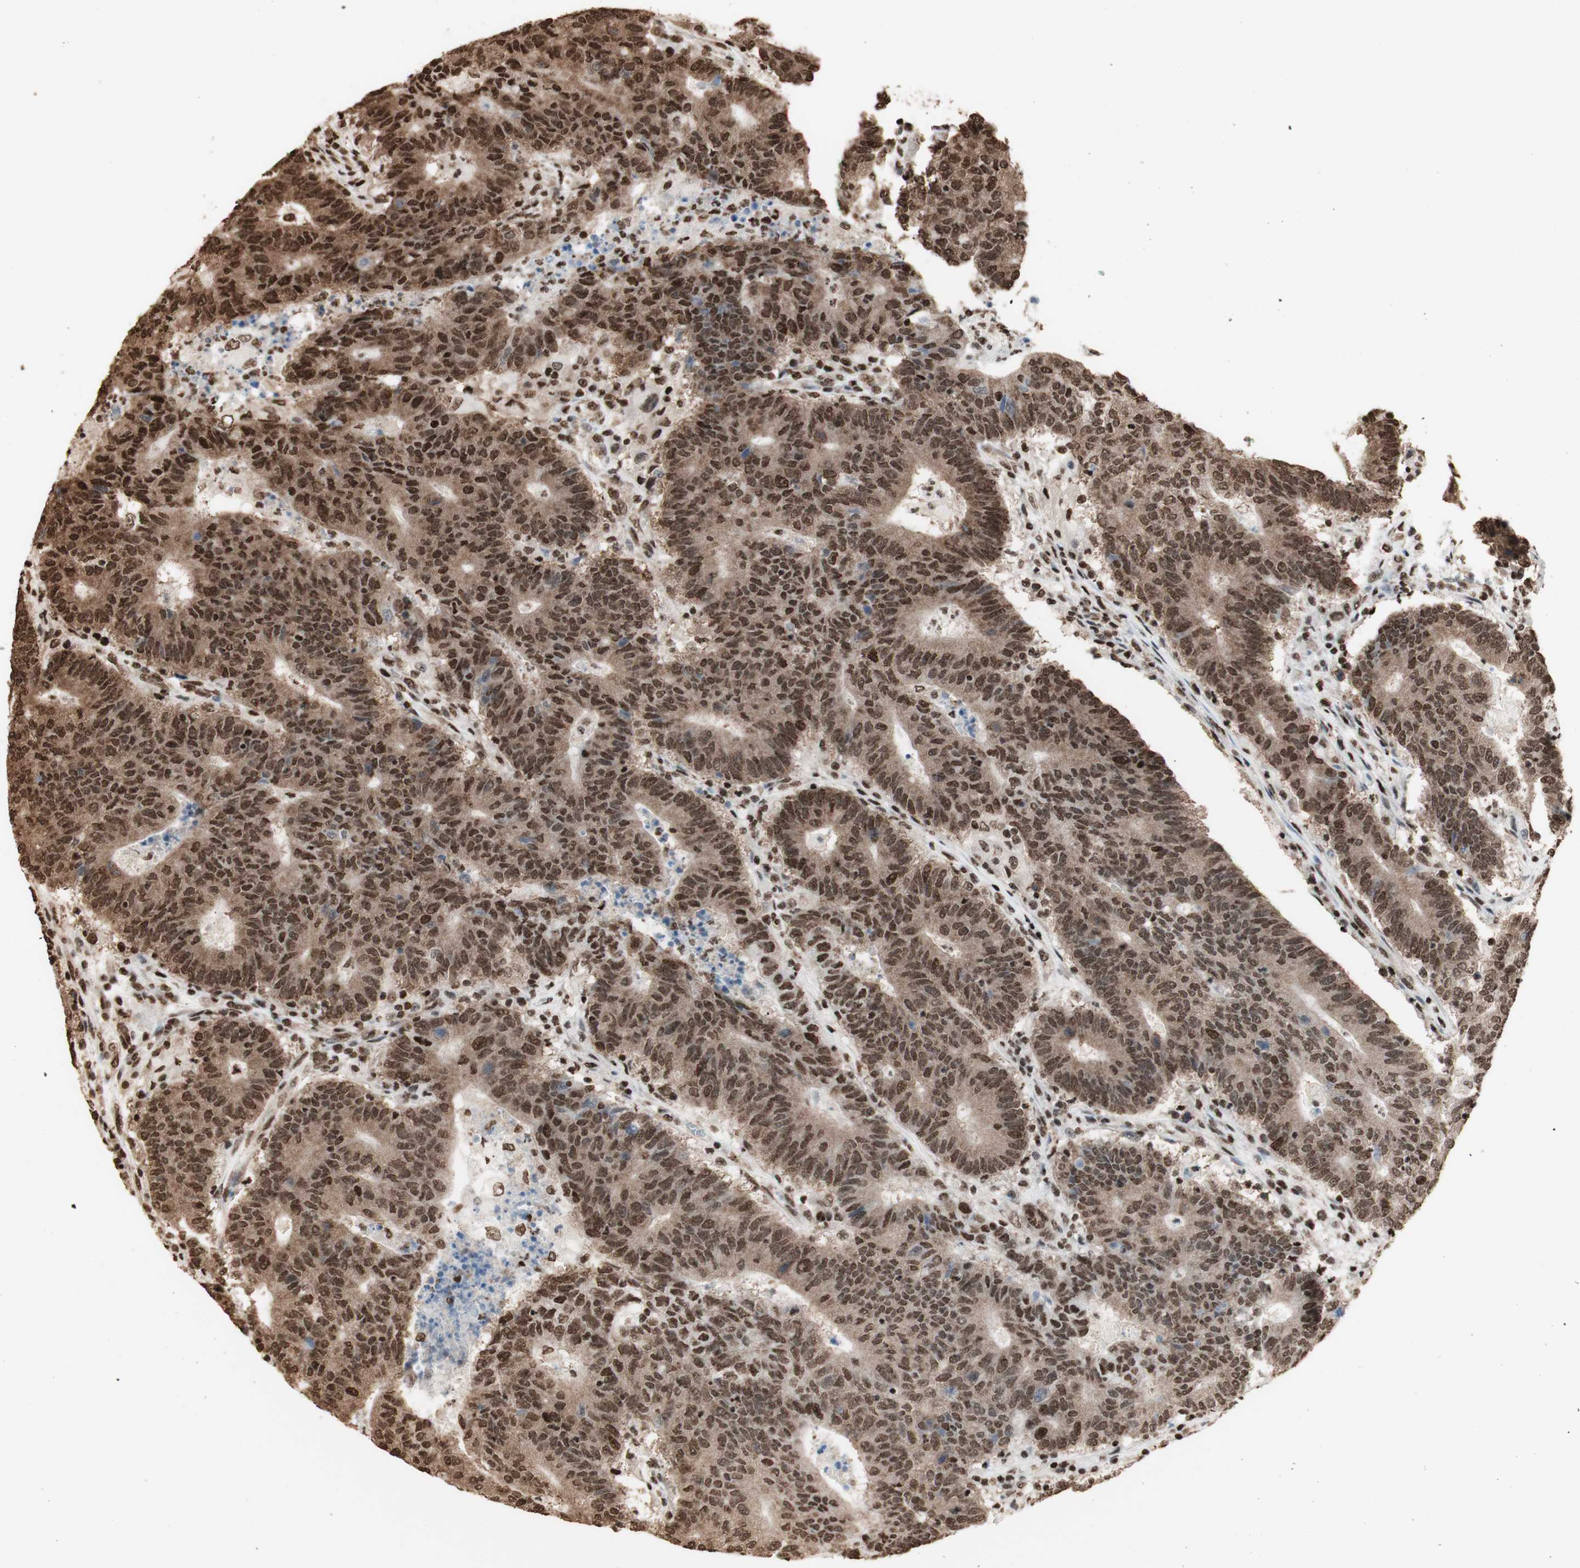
{"staining": {"intensity": "strong", "quantity": ">75%", "location": "cytoplasmic/membranous,nuclear"}, "tissue": "colorectal cancer", "cell_type": "Tumor cells", "image_type": "cancer", "snomed": [{"axis": "morphology", "description": "Normal tissue, NOS"}, {"axis": "morphology", "description": "Adenocarcinoma, NOS"}, {"axis": "topography", "description": "Colon"}], "caption": "A high-resolution histopathology image shows IHC staining of adenocarcinoma (colorectal), which exhibits strong cytoplasmic/membranous and nuclear expression in approximately >75% of tumor cells. The staining is performed using DAB (3,3'-diaminobenzidine) brown chromogen to label protein expression. The nuclei are counter-stained blue using hematoxylin.", "gene": "HNRNPA2B1", "patient": {"sex": "female", "age": 75}}